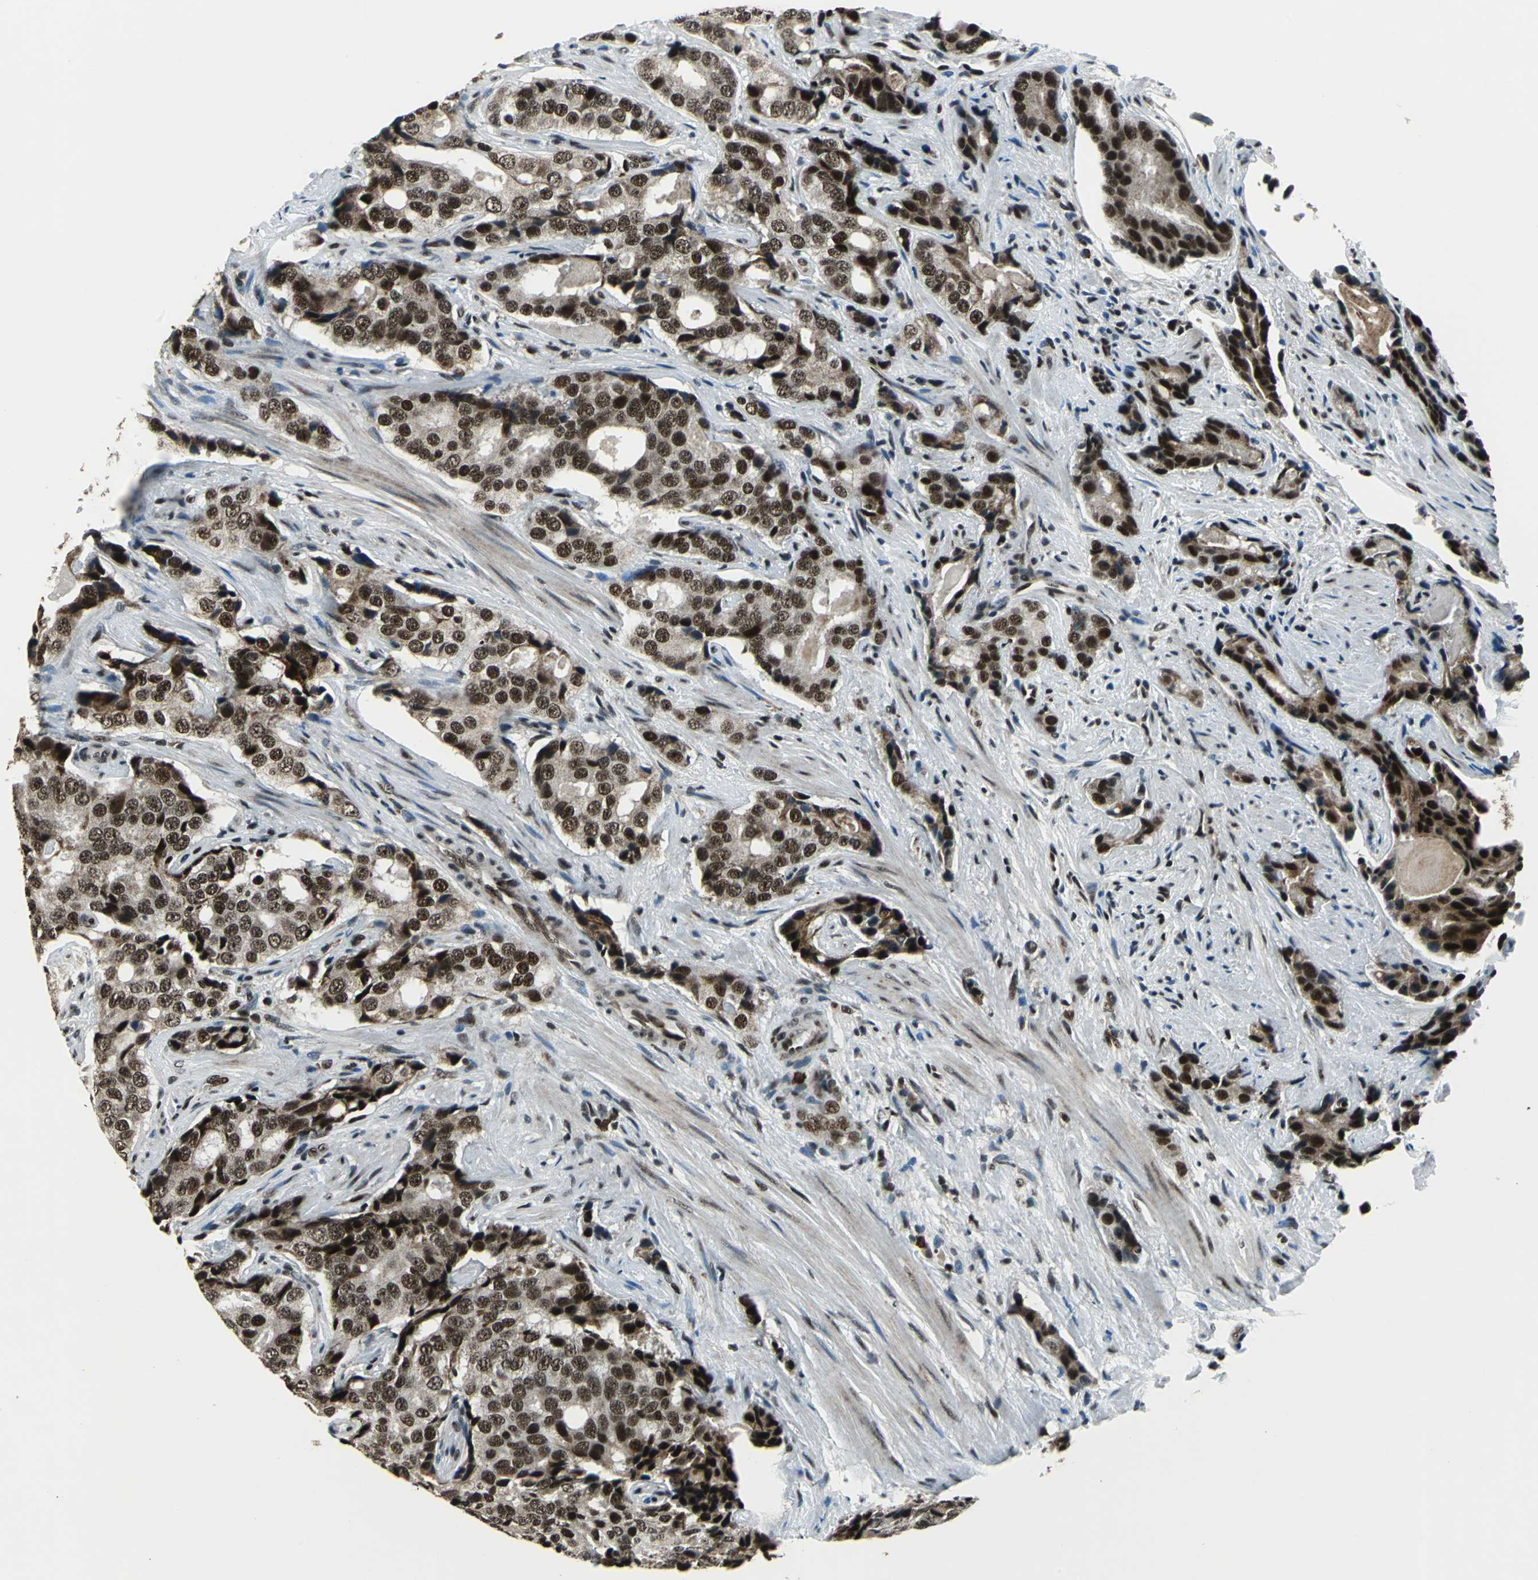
{"staining": {"intensity": "strong", "quantity": ">75%", "location": "nuclear"}, "tissue": "prostate cancer", "cell_type": "Tumor cells", "image_type": "cancer", "snomed": [{"axis": "morphology", "description": "Adenocarcinoma, High grade"}, {"axis": "topography", "description": "Prostate"}], "caption": "Approximately >75% of tumor cells in prostate cancer exhibit strong nuclear protein expression as visualized by brown immunohistochemical staining.", "gene": "BCLAF1", "patient": {"sex": "male", "age": 58}}